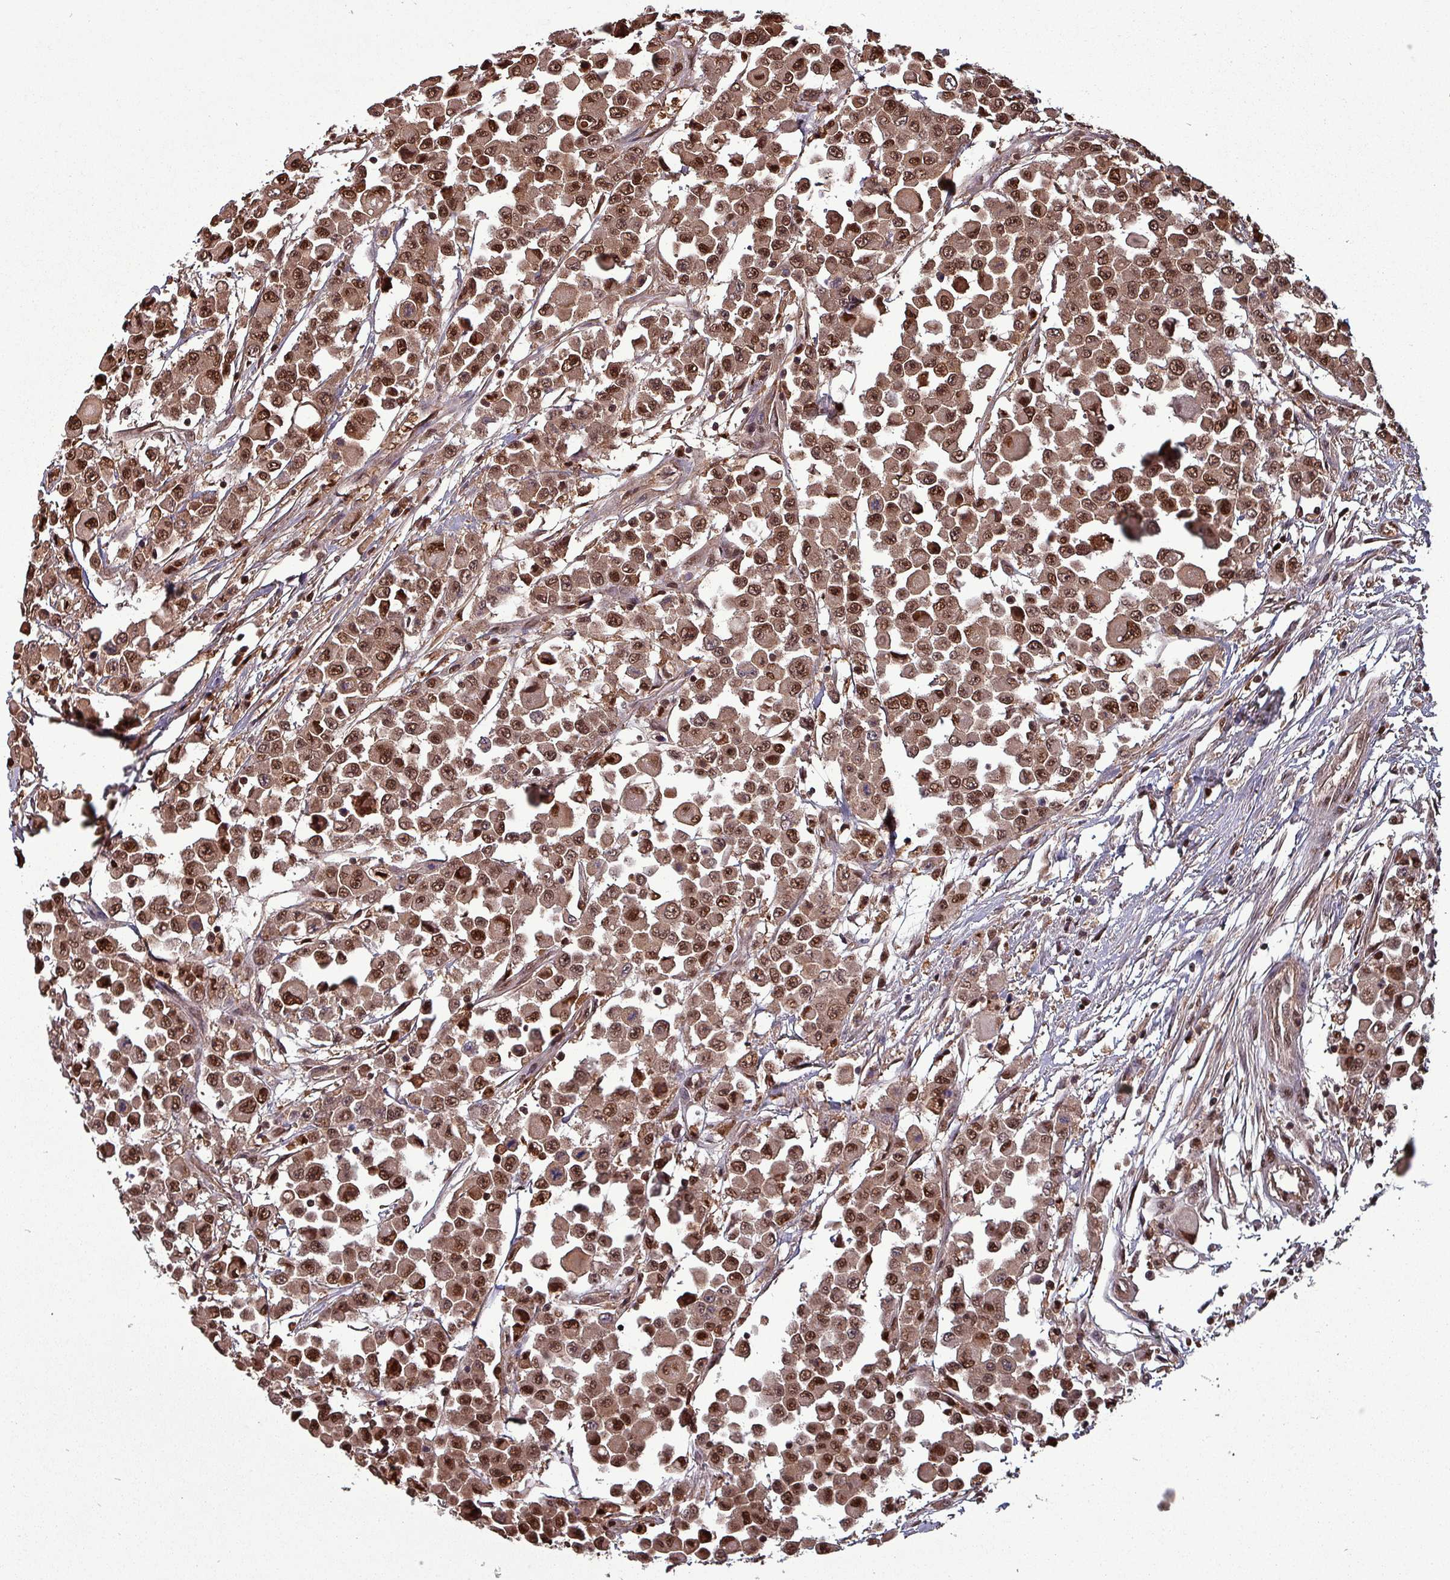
{"staining": {"intensity": "strong", "quantity": ">75%", "location": "cytoplasmic/membranous,nuclear"}, "tissue": "colorectal cancer", "cell_type": "Tumor cells", "image_type": "cancer", "snomed": [{"axis": "morphology", "description": "Adenocarcinoma, NOS"}, {"axis": "topography", "description": "Colon"}], "caption": "Immunohistochemistry (DAB) staining of colorectal cancer (adenocarcinoma) reveals strong cytoplasmic/membranous and nuclear protein staining in about >75% of tumor cells. Immunohistochemistry stains the protein of interest in brown and the nuclei are stained blue.", "gene": "PSMB8", "patient": {"sex": "male", "age": 51}}